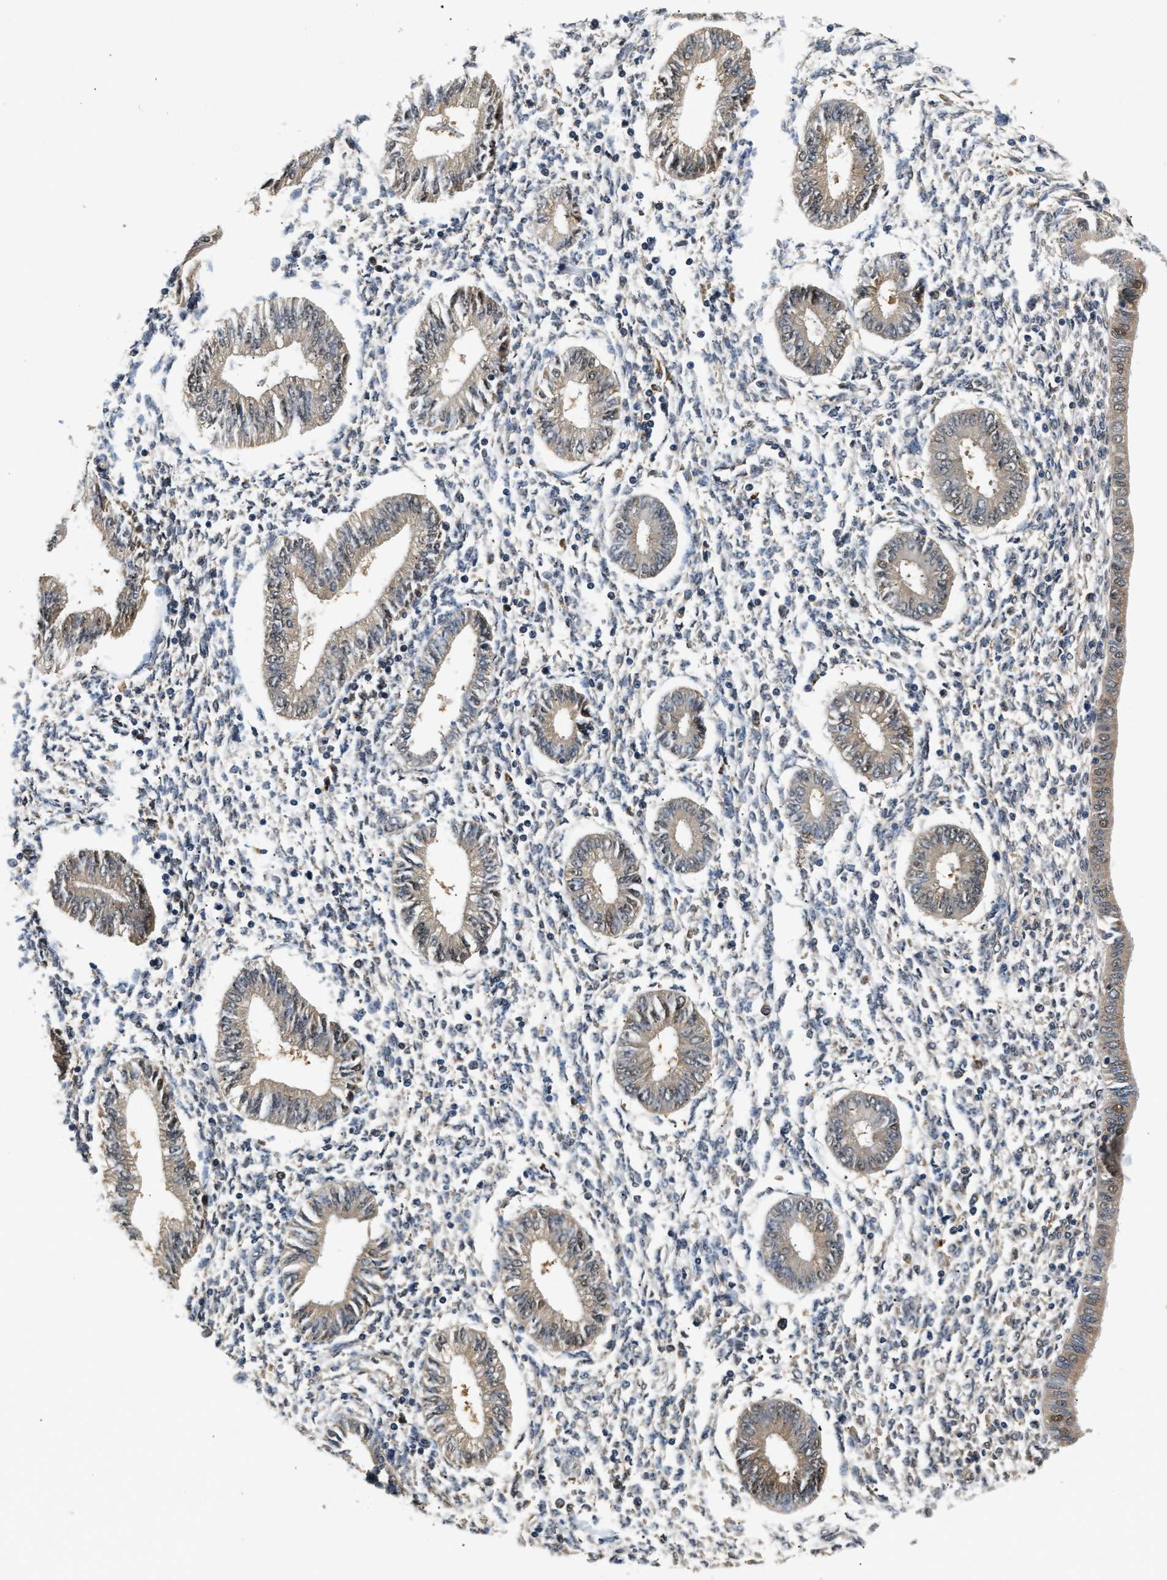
{"staining": {"intensity": "weak", "quantity": "<25%", "location": "cytoplasmic/membranous"}, "tissue": "endometrium", "cell_type": "Cells in endometrial stroma", "image_type": "normal", "snomed": [{"axis": "morphology", "description": "Normal tissue, NOS"}, {"axis": "topography", "description": "Endometrium"}], "caption": "Endometrium stained for a protein using immunohistochemistry exhibits no expression cells in endometrial stroma.", "gene": "LARP6", "patient": {"sex": "female", "age": 50}}